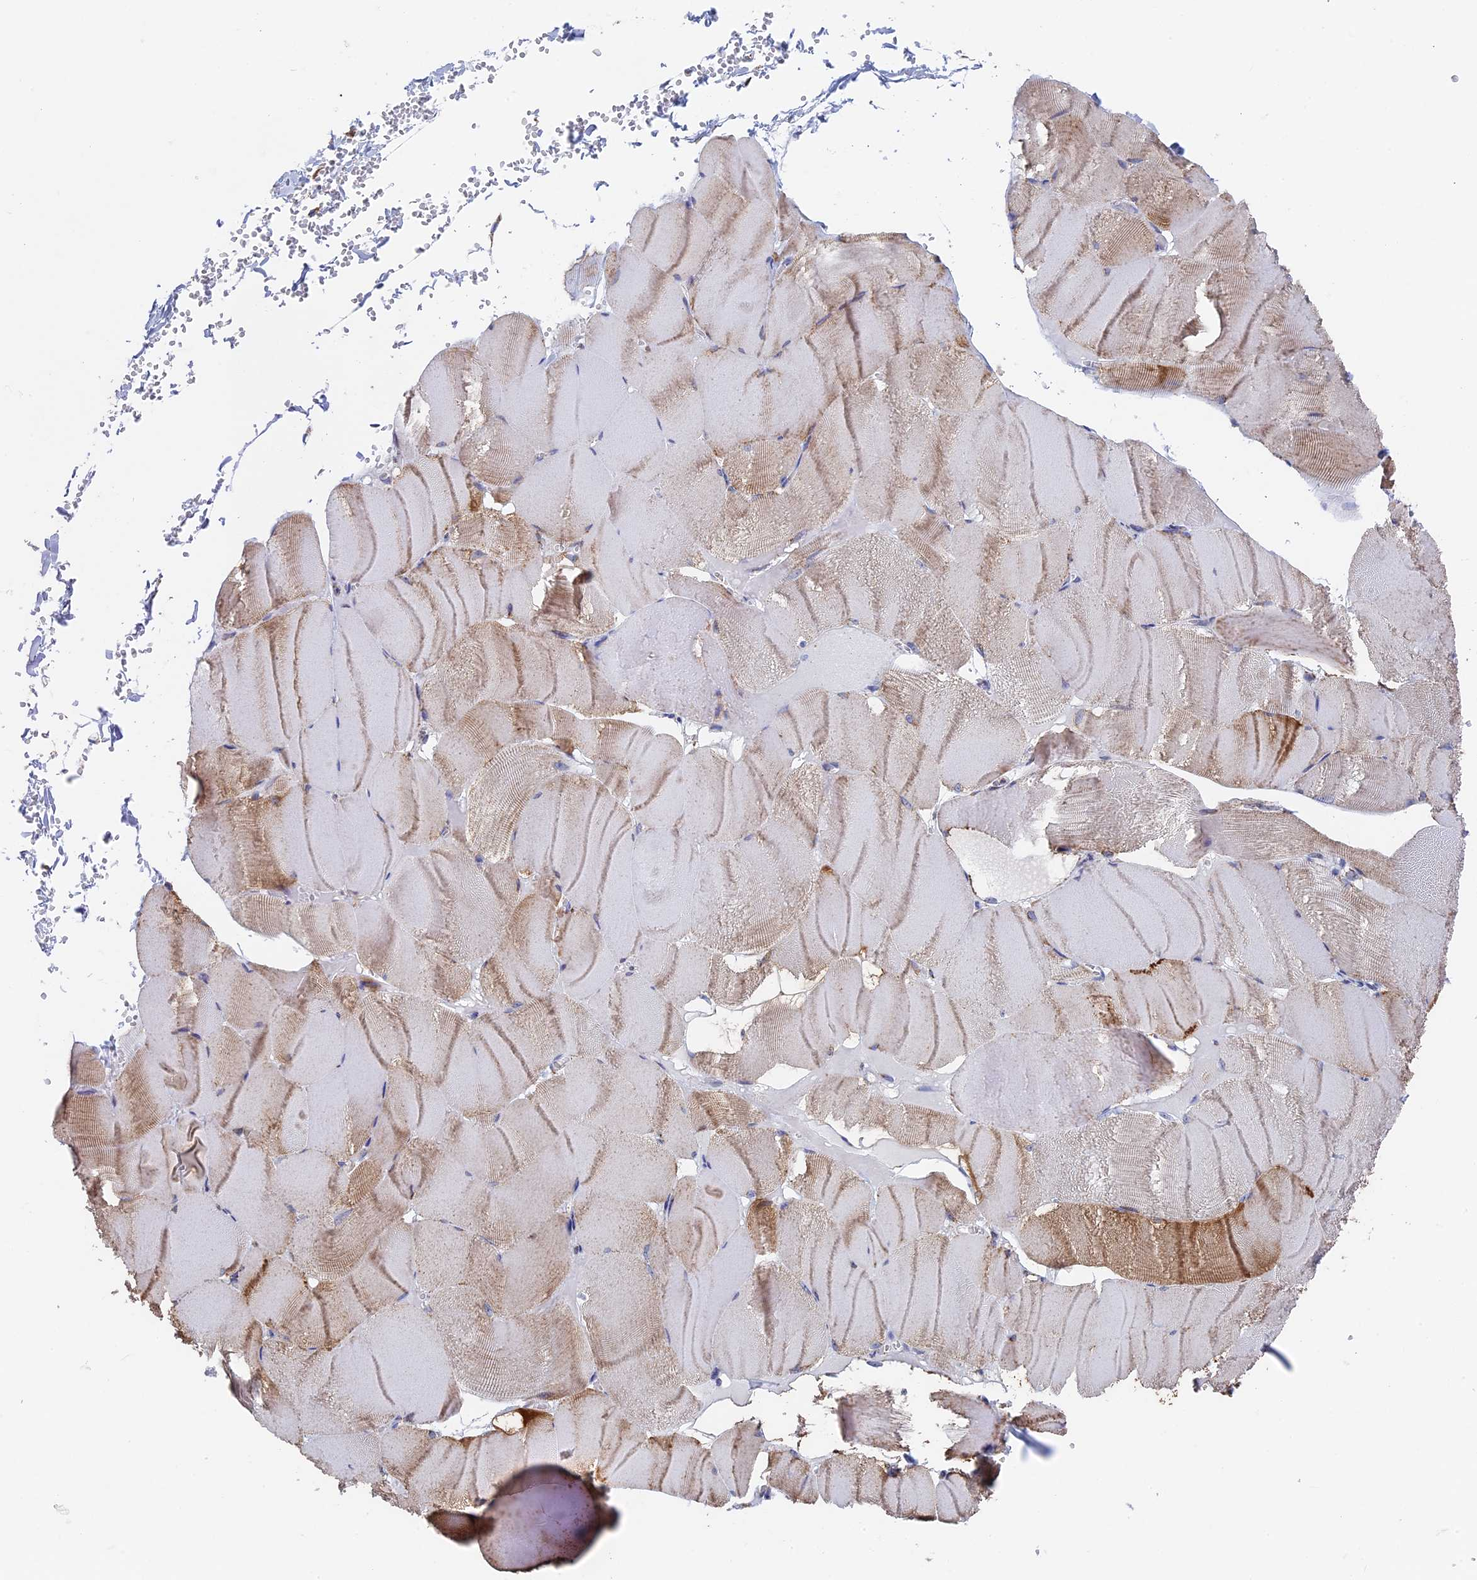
{"staining": {"intensity": "moderate", "quantity": "<25%", "location": "cytoplasmic/membranous"}, "tissue": "skeletal muscle", "cell_type": "Myocytes", "image_type": "normal", "snomed": [{"axis": "morphology", "description": "Normal tissue, NOS"}, {"axis": "morphology", "description": "Basal cell carcinoma"}, {"axis": "topography", "description": "Skeletal muscle"}], "caption": "Immunohistochemistry (IHC) of normal skeletal muscle demonstrates low levels of moderate cytoplasmic/membranous staining in approximately <25% of myocytes.", "gene": "SEC24D", "patient": {"sex": "female", "age": 64}}